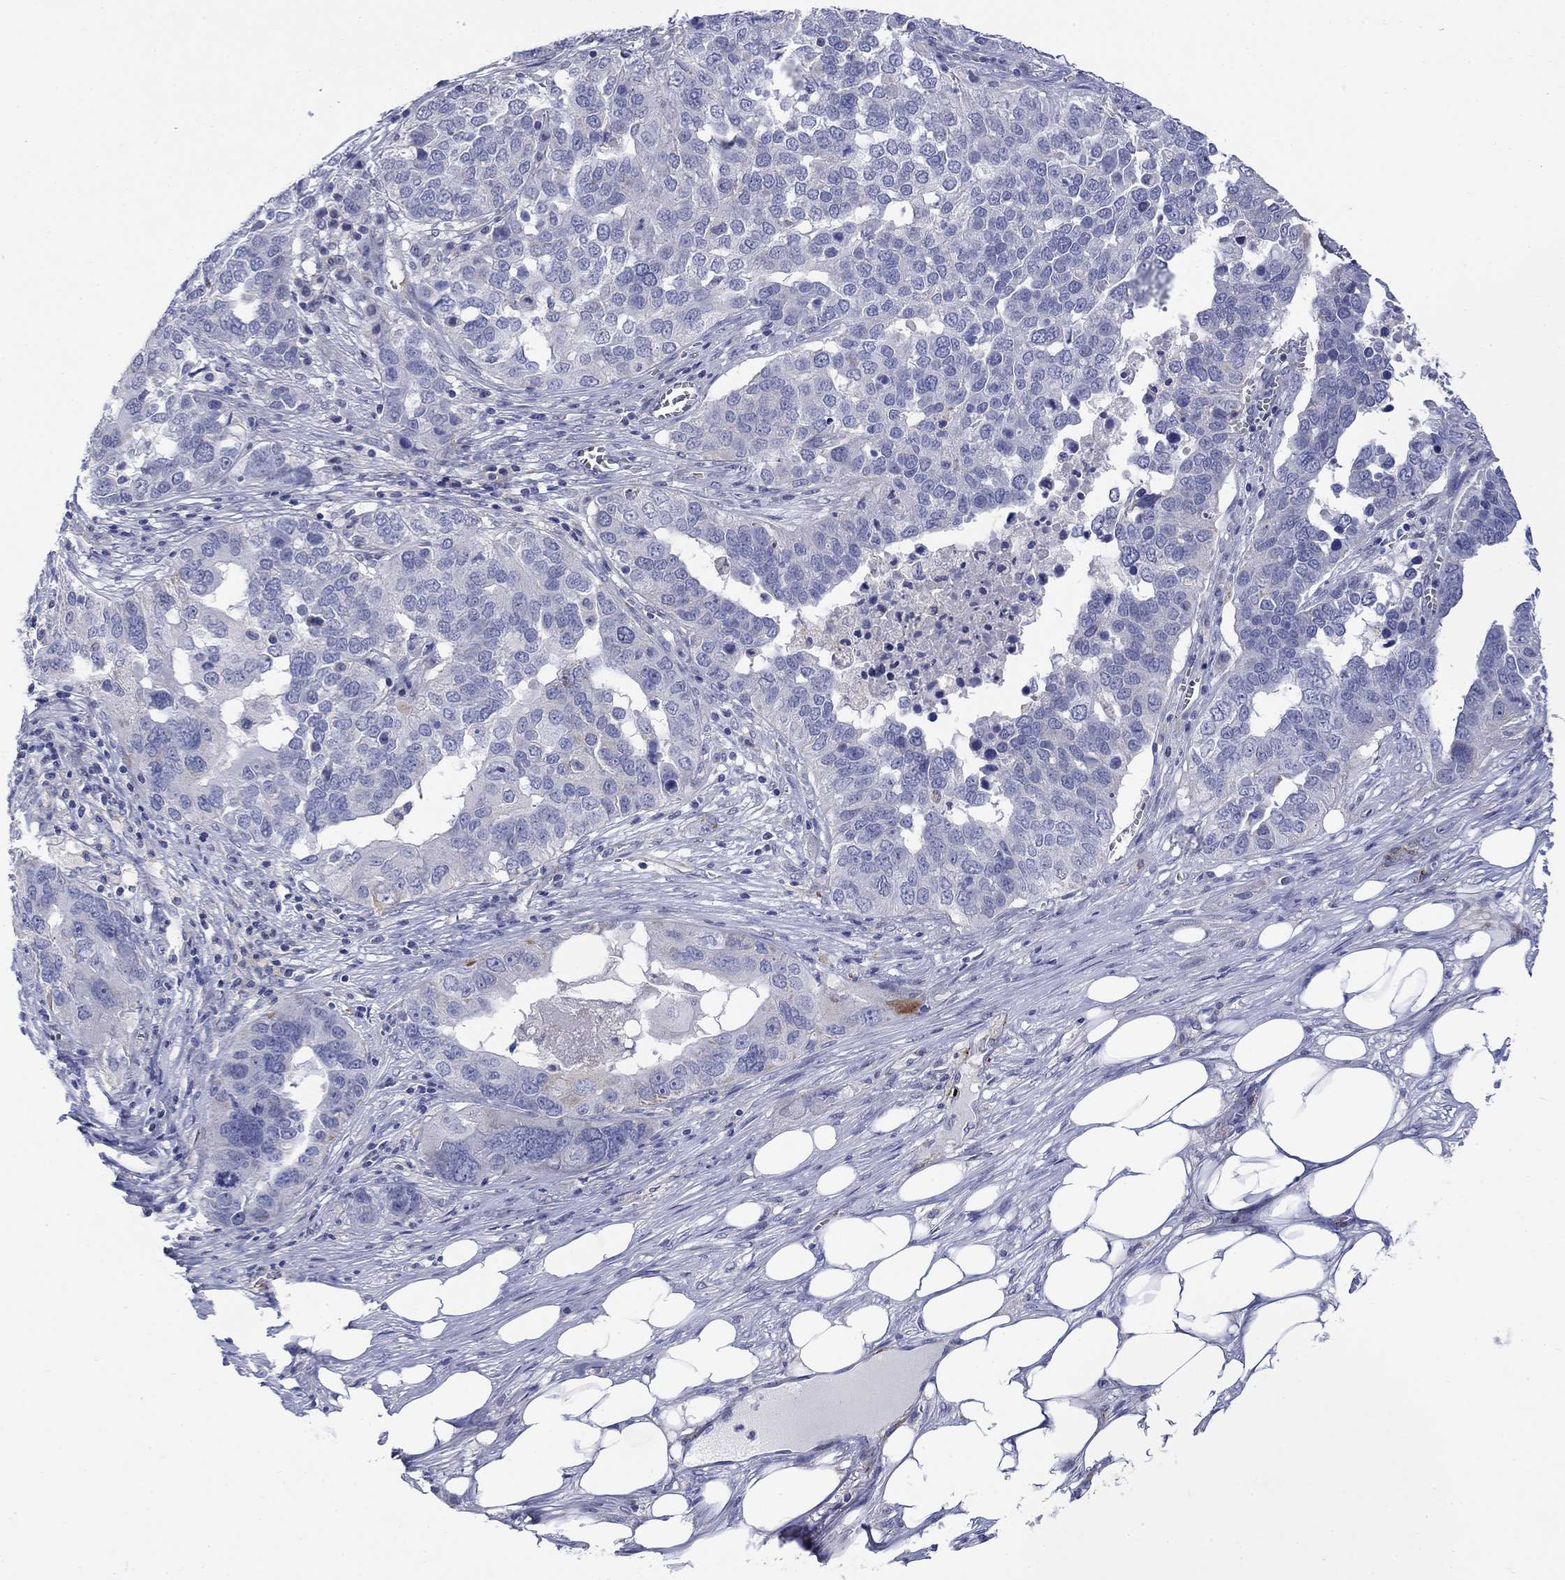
{"staining": {"intensity": "negative", "quantity": "none", "location": "none"}, "tissue": "ovarian cancer", "cell_type": "Tumor cells", "image_type": "cancer", "snomed": [{"axis": "morphology", "description": "Carcinoma, endometroid"}, {"axis": "topography", "description": "Soft tissue"}, {"axis": "topography", "description": "Ovary"}], "caption": "Immunohistochemical staining of human endometroid carcinoma (ovarian) exhibits no significant expression in tumor cells. (Immunohistochemistry, brightfield microscopy, high magnification).", "gene": "PTPRZ1", "patient": {"sex": "female", "age": 52}}